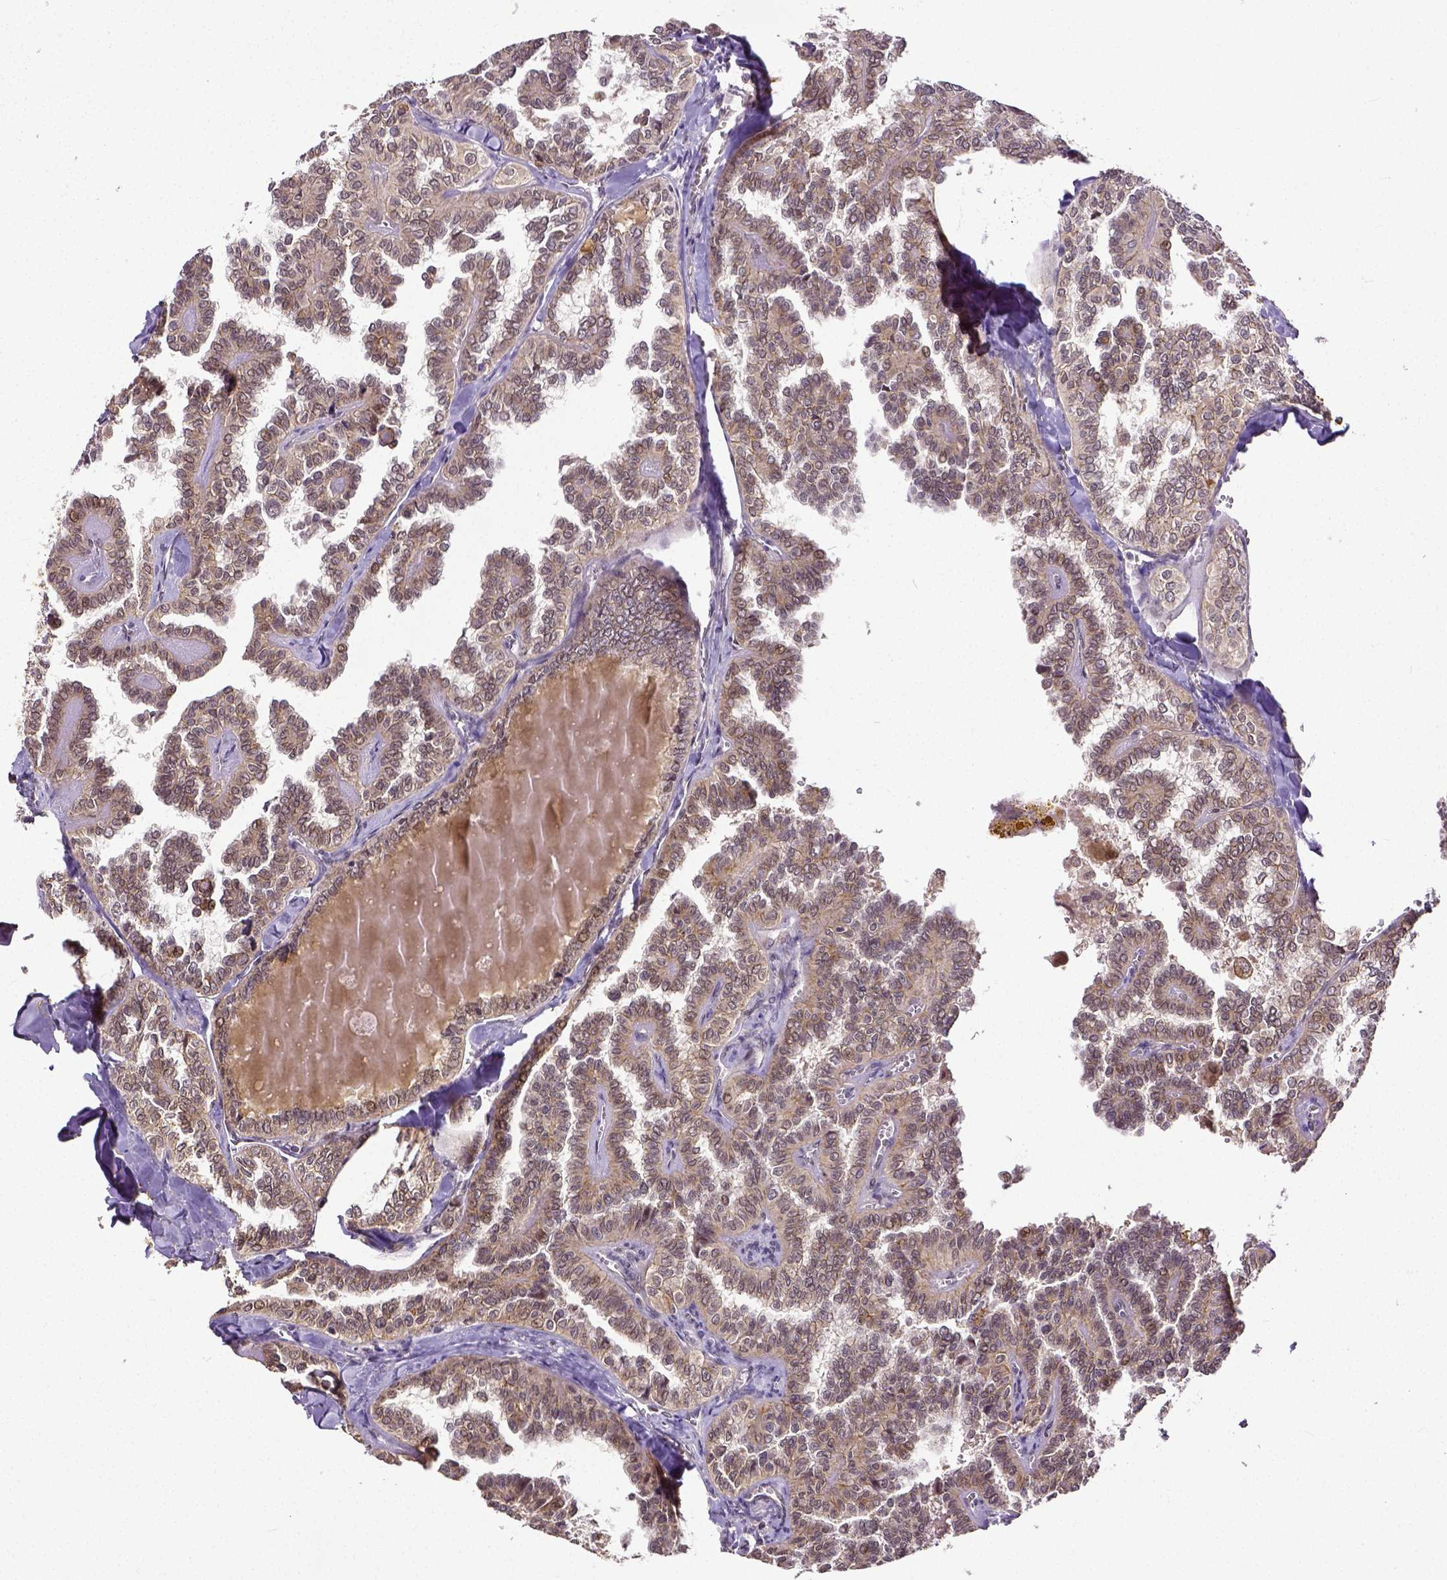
{"staining": {"intensity": "weak", "quantity": ">75%", "location": "cytoplasmic/membranous"}, "tissue": "thyroid cancer", "cell_type": "Tumor cells", "image_type": "cancer", "snomed": [{"axis": "morphology", "description": "Papillary adenocarcinoma, NOS"}, {"axis": "topography", "description": "Thyroid gland"}], "caption": "Thyroid papillary adenocarcinoma stained for a protein (brown) demonstrates weak cytoplasmic/membranous positive expression in about >75% of tumor cells.", "gene": "DICER1", "patient": {"sex": "female", "age": 41}}